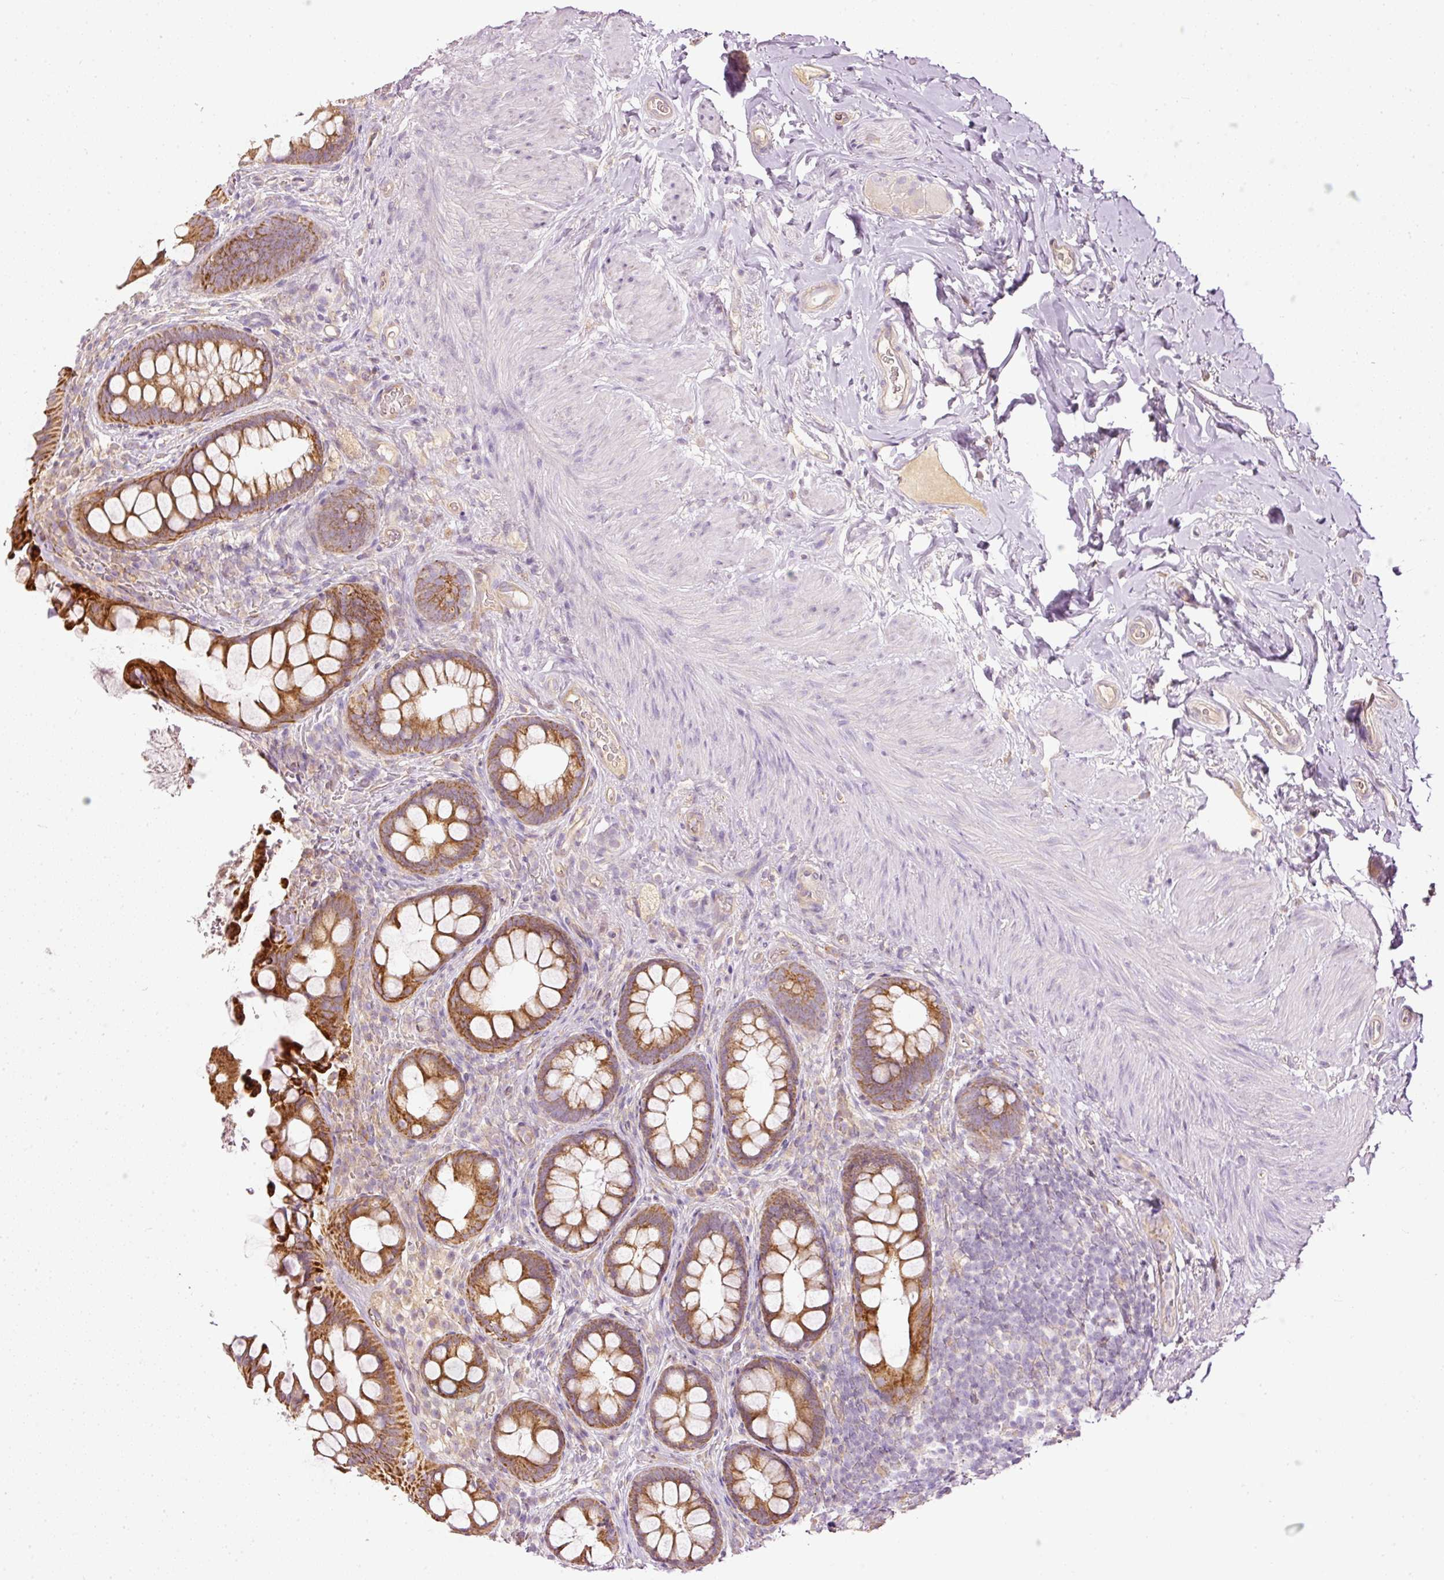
{"staining": {"intensity": "strong", "quantity": ">75%", "location": "cytoplasmic/membranous"}, "tissue": "rectum", "cell_type": "Glandular cells", "image_type": "normal", "snomed": [{"axis": "morphology", "description": "Normal tissue, NOS"}, {"axis": "topography", "description": "Rectum"}, {"axis": "topography", "description": "Peripheral nerve tissue"}], "caption": "Approximately >75% of glandular cells in benign human rectum show strong cytoplasmic/membranous protein positivity as visualized by brown immunohistochemical staining.", "gene": "PAQR9", "patient": {"sex": "female", "age": 69}}